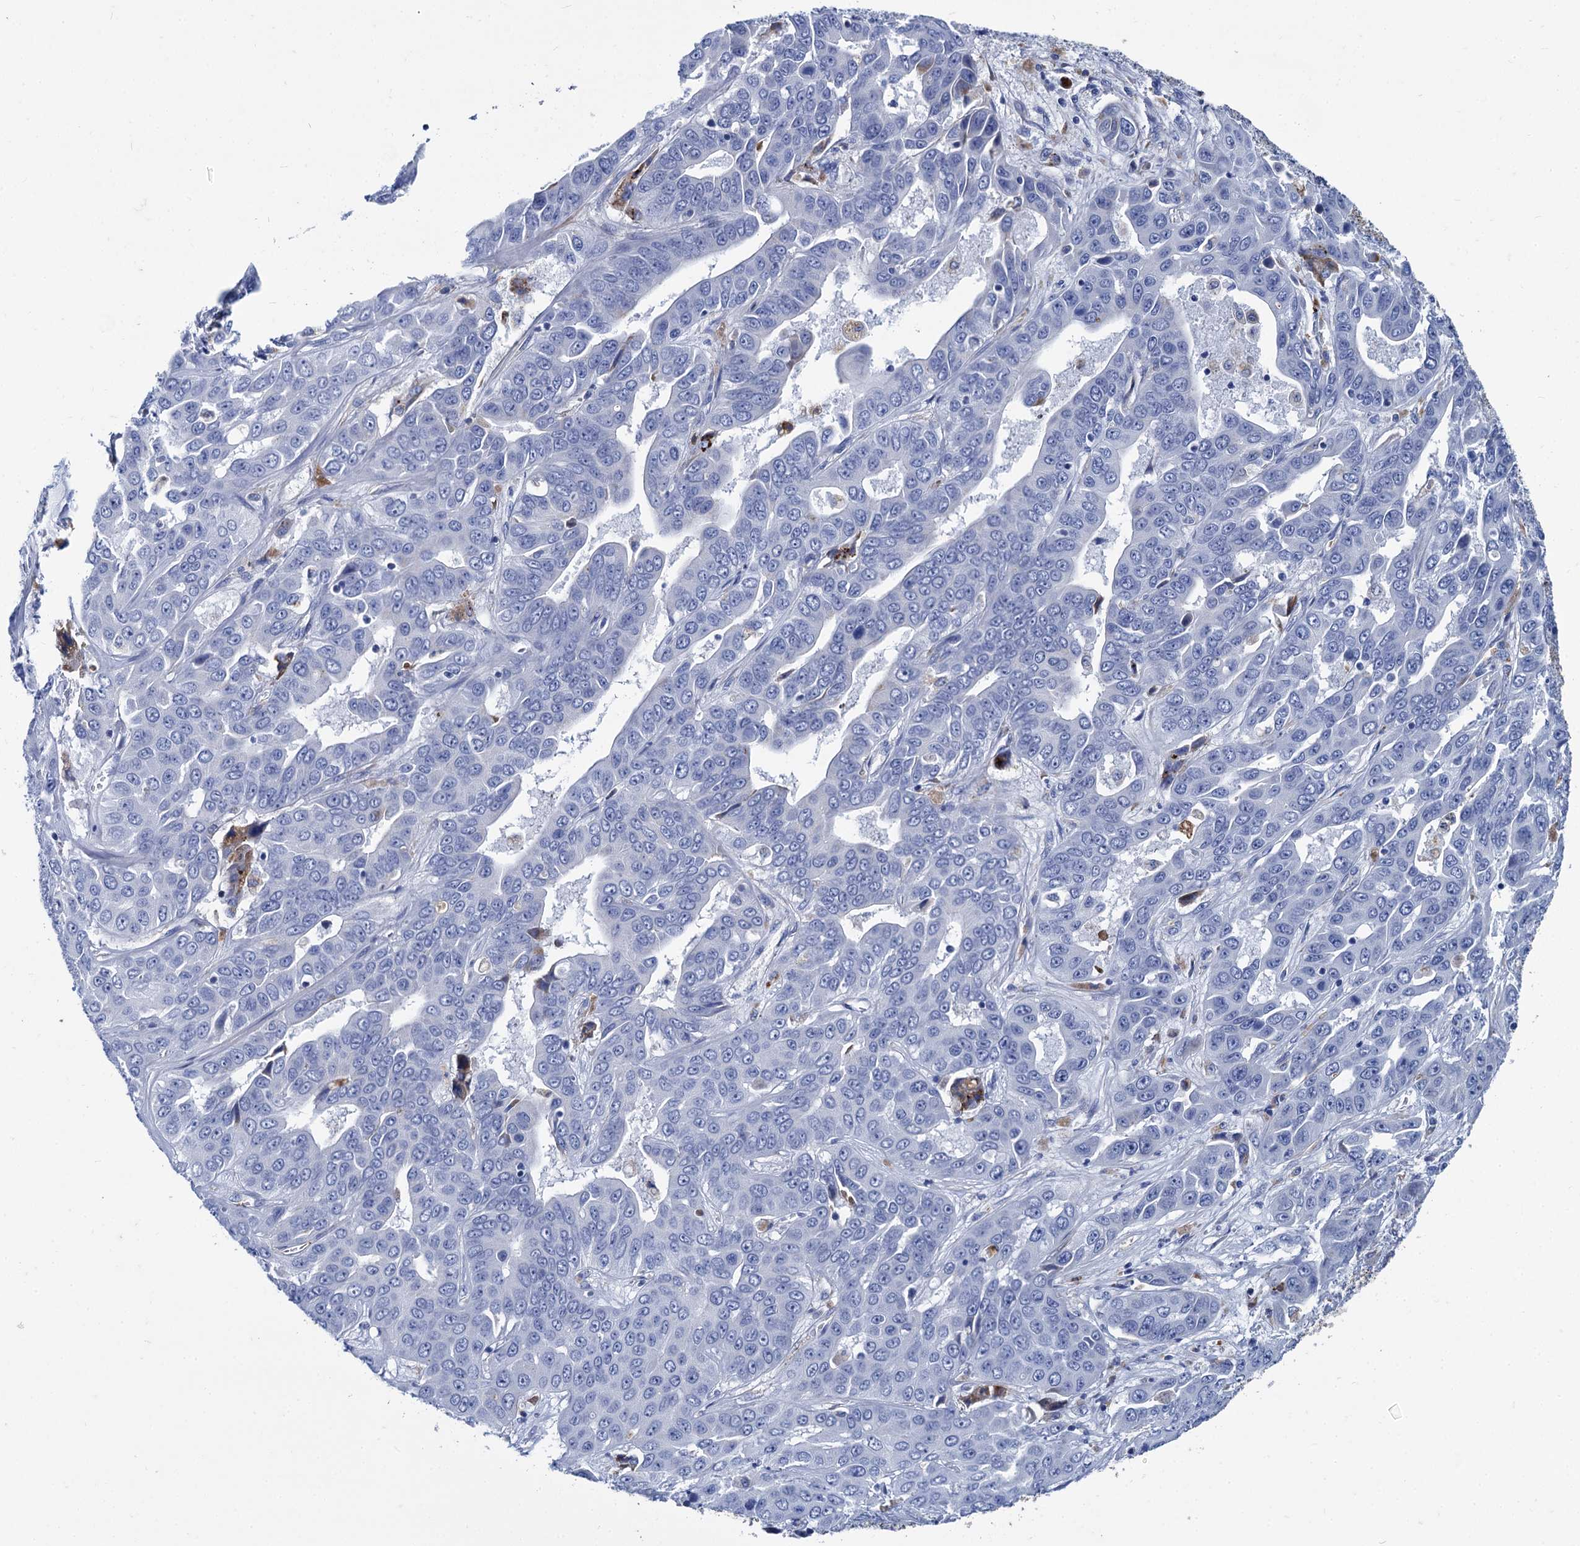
{"staining": {"intensity": "negative", "quantity": "none", "location": "none"}, "tissue": "liver cancer", "cell_type": "Tumor cells", "image_type": "cancer", "snomed": [{"axis": "morphology", "description": "Cholangiocarcinoma"}, {"axis": "topography", "description": "Liver"}], "caption": "IHC photomicrograph of liver cholangiocarcinoma stained for a protein (brown), which shows no staining in tumor cells.", "gene": "APOD", "patient": {"sex": "female", "age": 52}}